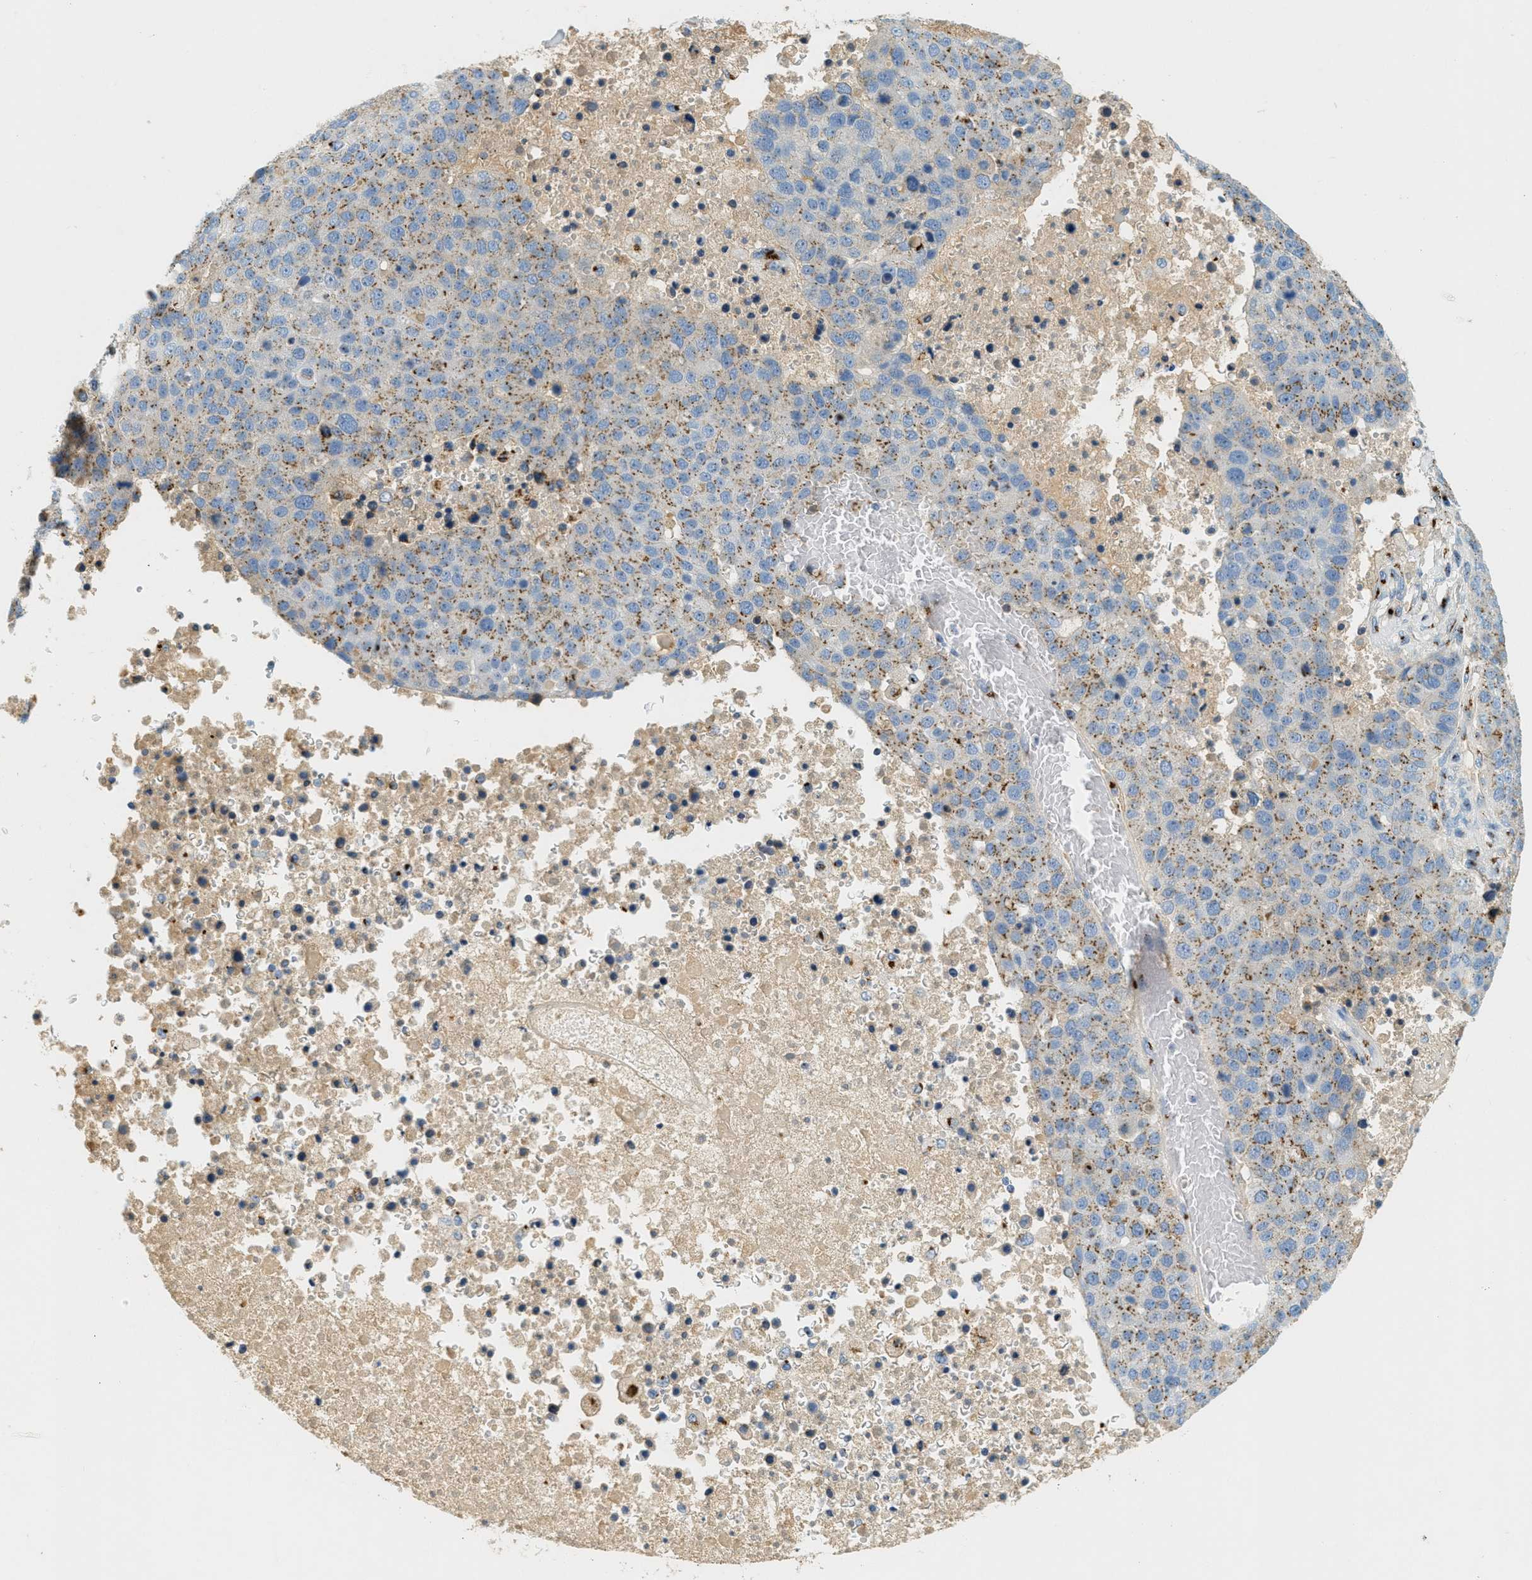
{"staining": {"intensity": "moderate", "quantity": "<25%", "location": "cytoplasmic/membranous"}, "tissue": "pancreatic cancer", "cell_type": "Tumor cells", "image_type": "cancer", "snomed": [{"axis": "morphology", "description": "Adenocarcinoma, NOS"}, {"axis": "topography", "description": "Pancreas"}], "caption": "Pancreatic cancer (adenocarcinoma) was stained to show a protein in brown. There is low levels of moderate cytoplasmic/membranous expression in approximately <25% of tumor cells. (Stains: DAB (3,3'-diaminobenzidine) in brown, nuclei in blue, Microscopy: brightfield microscopy at high magnification).", "gene": "ENTPD4", "patient": {"sex": "female", "age": 61}}